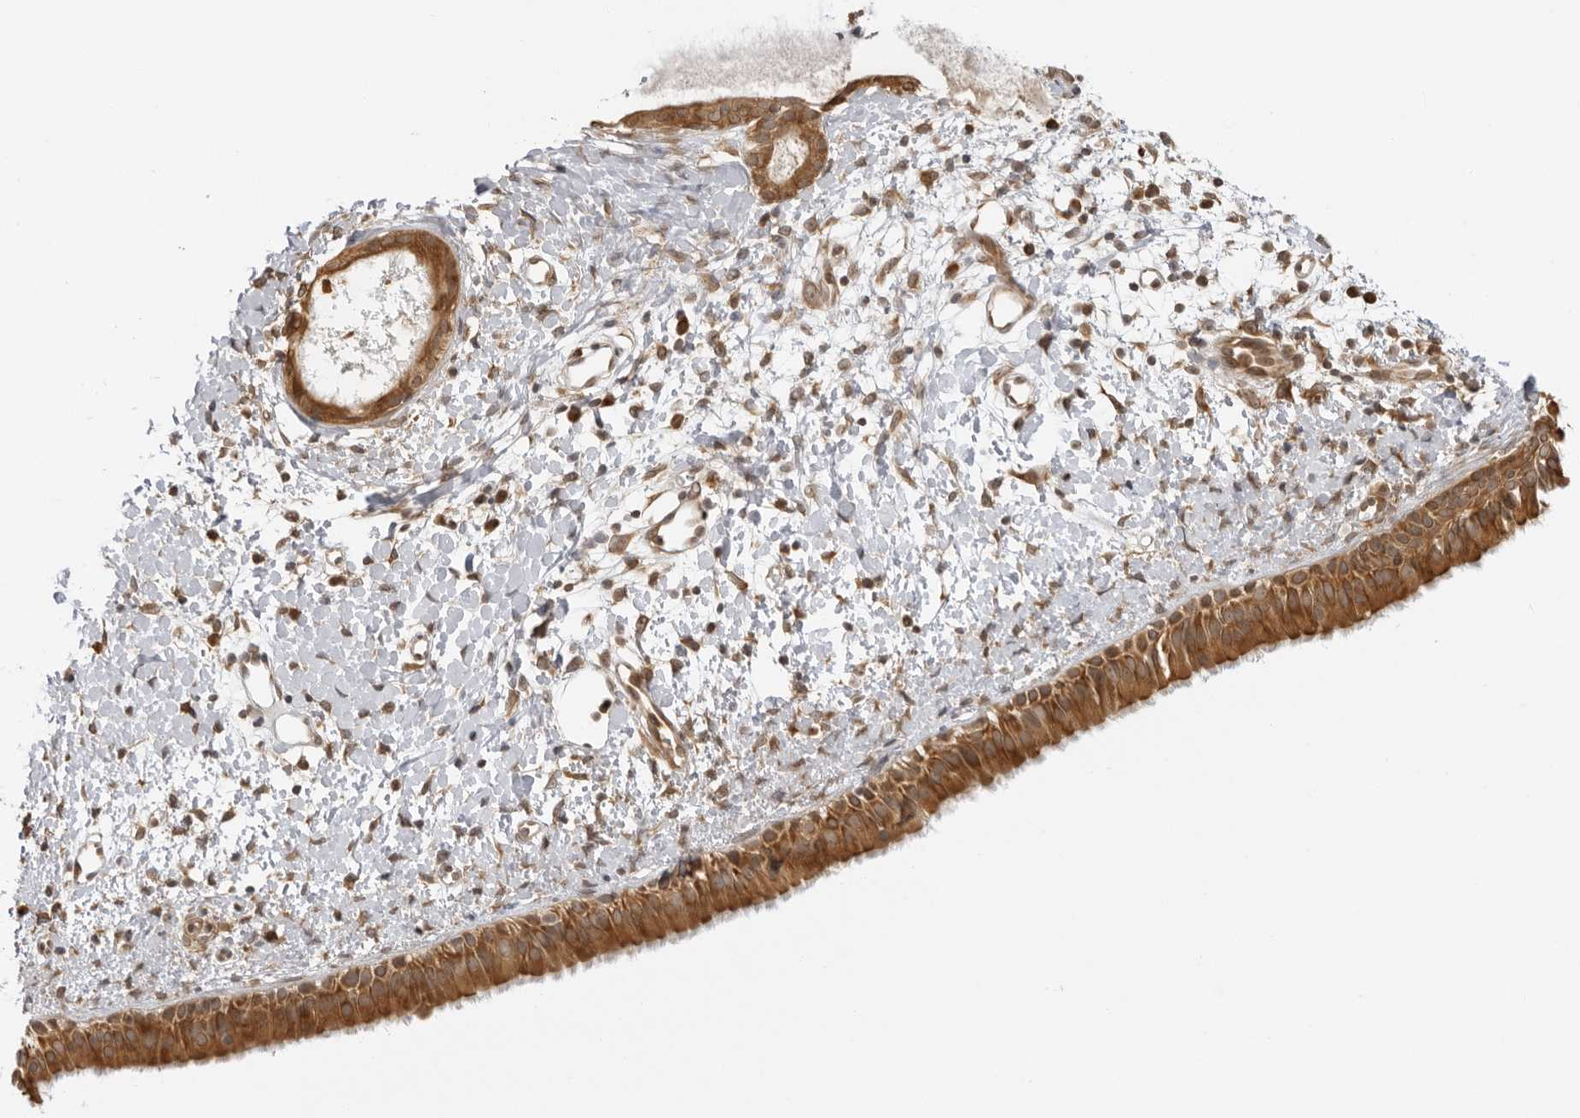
{"staining": {"intensity": "strong", "quantity": ">75%", "location": "cytoplasmic/membranous"}, "tissue": "nasopharynx", "cell_type": "Respiratory epithelial cells", "image_type": "normal", "snomed": [{"axis": "morphology", "description": "Normal tissue, NOS"}, {"axis": "topography", "description": "Nasopharynx"}], "caption": "Nasopharynx was stained to show a protein in brown. There is high levels of strong cytoplasmic/membranous staining in about >75% of respiratory epithelial cells.", "gene": "PRRC2C", "patient": {"sex": "male", "age": 22}}